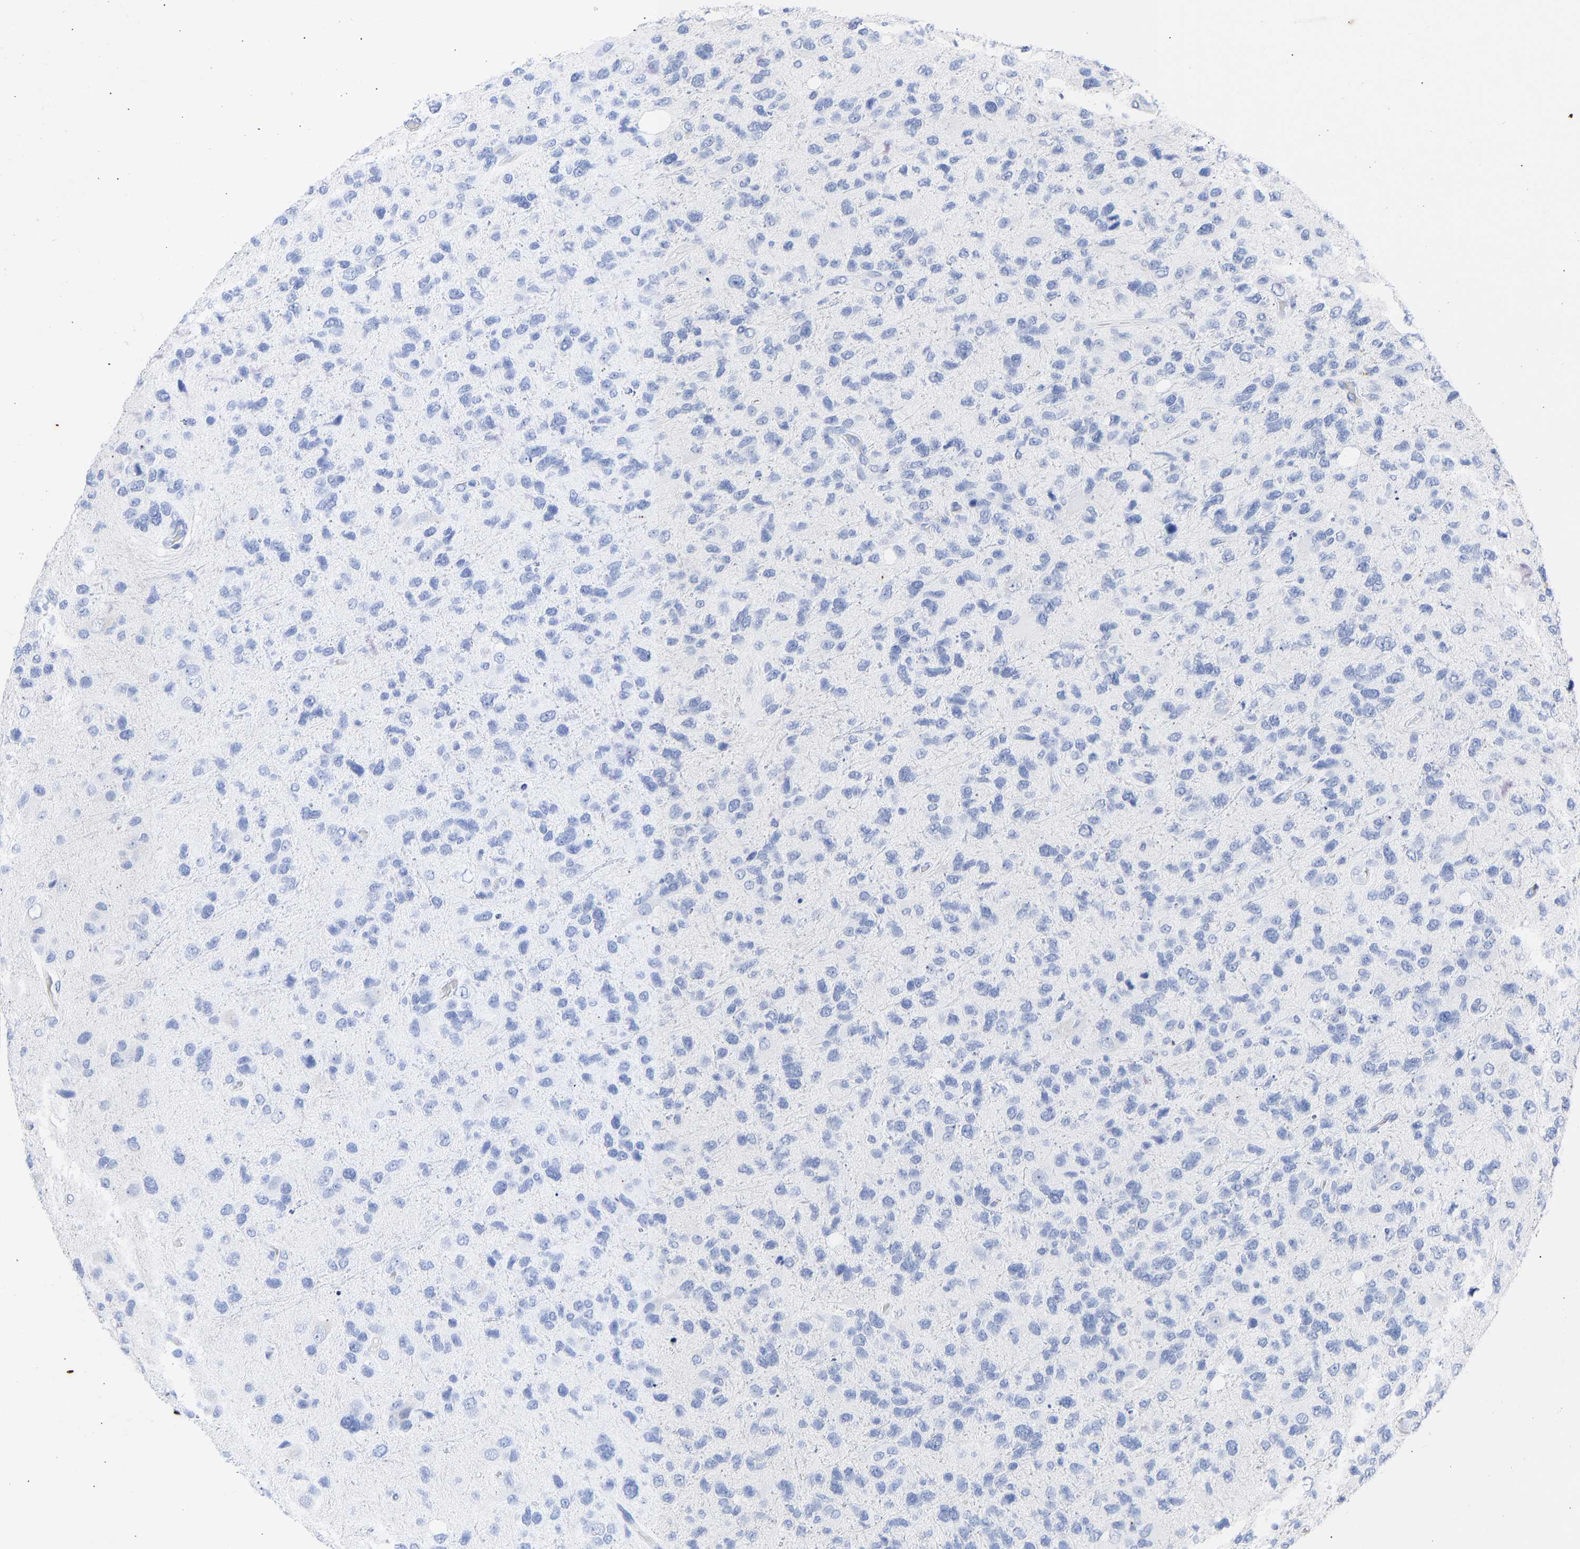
{"staining": {"intensity": "negative", "quantity": "none", "location": "none"}, "tissue": "glioma", "cell_type": "Tumor cells", "image_type": "cancer", "snomed": [{"axis": "morphology", "description": "Glioma, malignant, High grade"}, {"axis": "topography", "description": "Brain"}], "caption": "This is an IHC micrograph of human glioma. There is no expression in tumor cells.", "gene": "KRT1", "patient": {"sex": "female", "age": 58}}